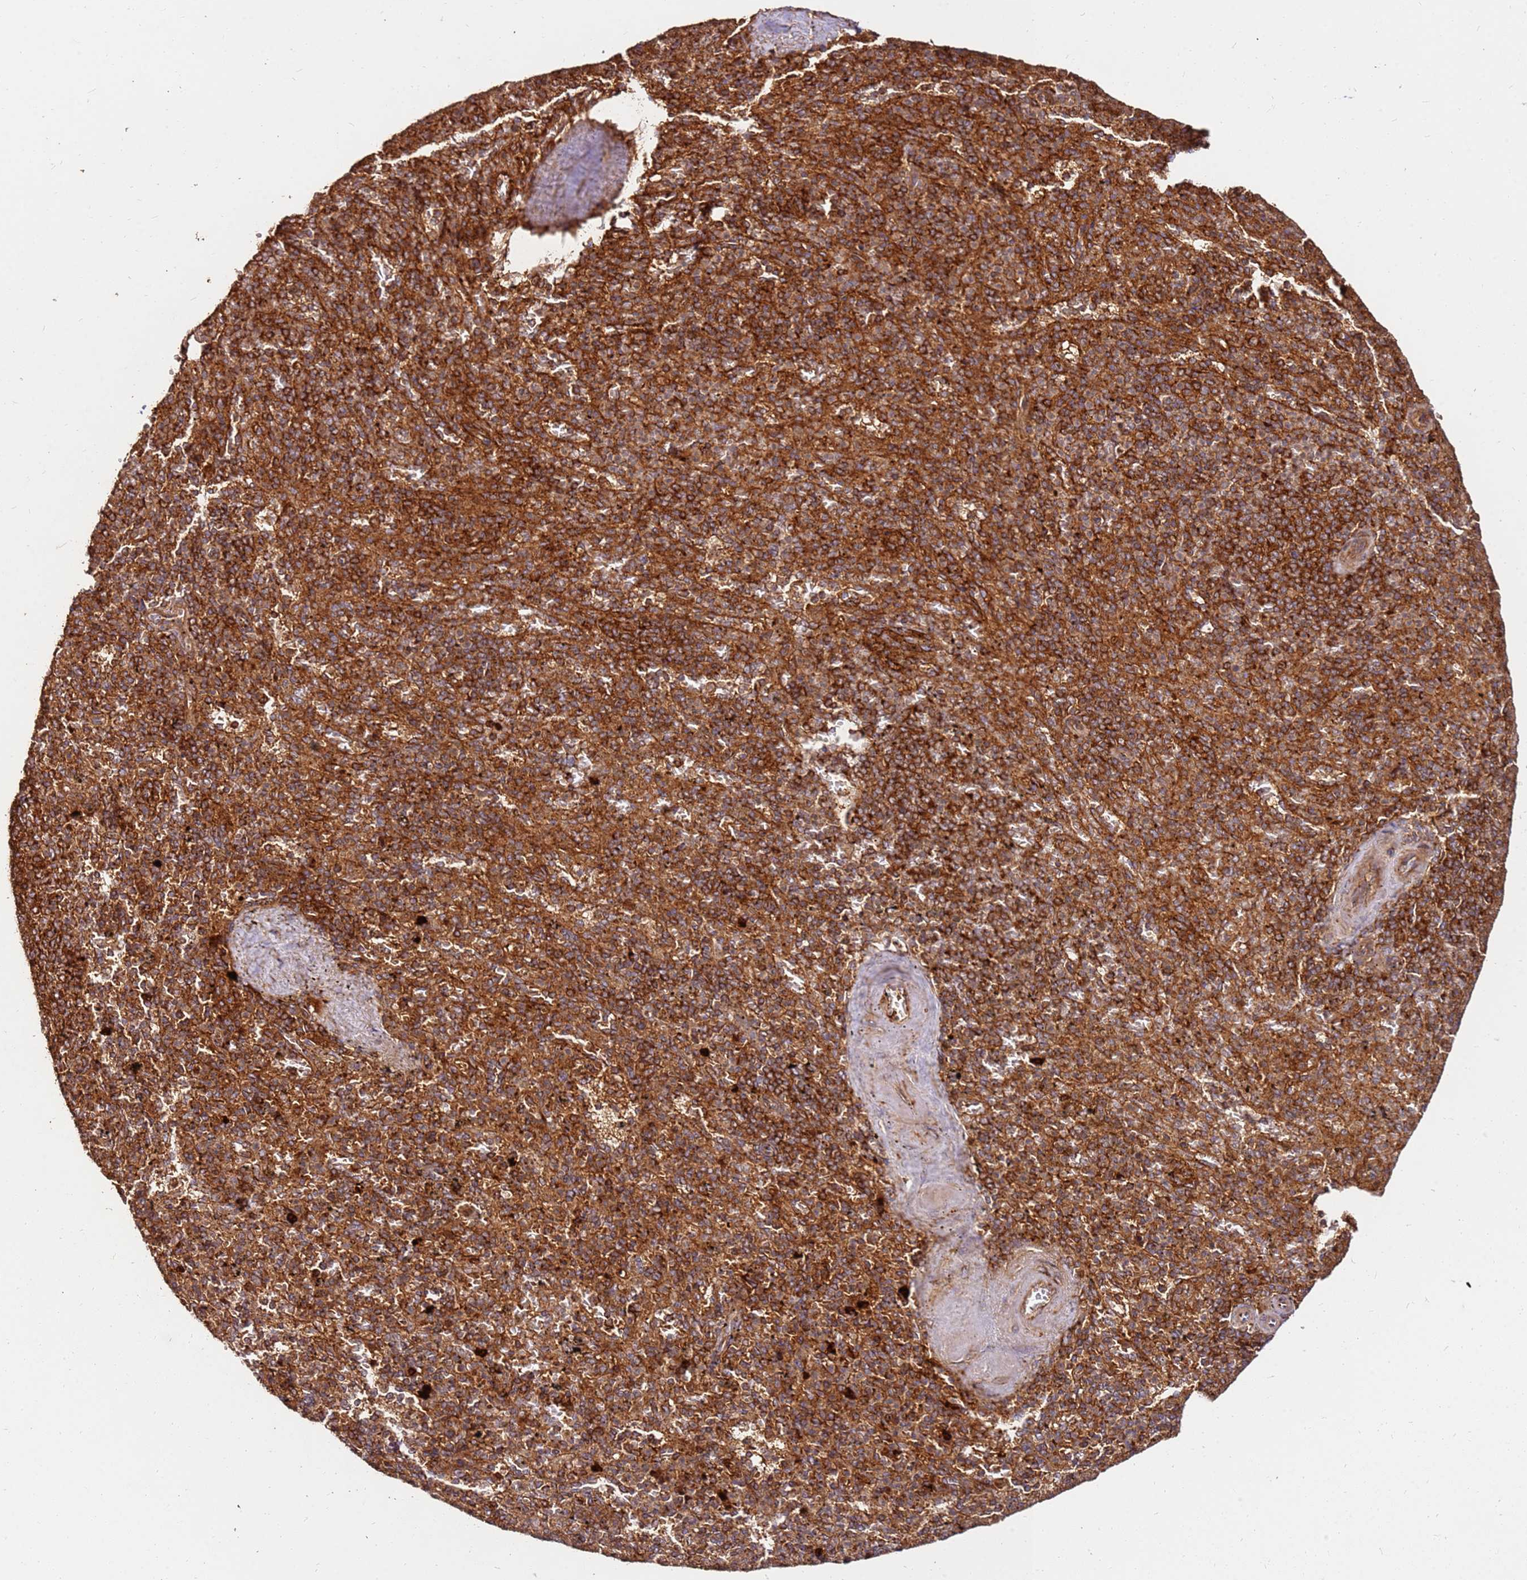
{"staining": {"intensity": "strong", "quantity": ">75%", "location": "cytoplasmic/membranous"}, "tissue": "spleen", "cell_type": "Cells in red pulp", "image_type": "normal", "snomed": [{"axis": "morphology", "description": "Normal tissue, NOS"}, {"axis": "topography", "description": "Spleen"}], "caption": "IHC staining of benign spleen, which shows high levels of strong cytoplasmic/membranous expression in about >75% of cells in red pulp indicating strong cytoplasmic/membranous protein positivity. The staining was performed using DAB (brown) for protein detection and nuclei were counterstained in hematoxylin (blue).", "gene": "DVL3", "patient": {"sex": "male", "age": 82}}